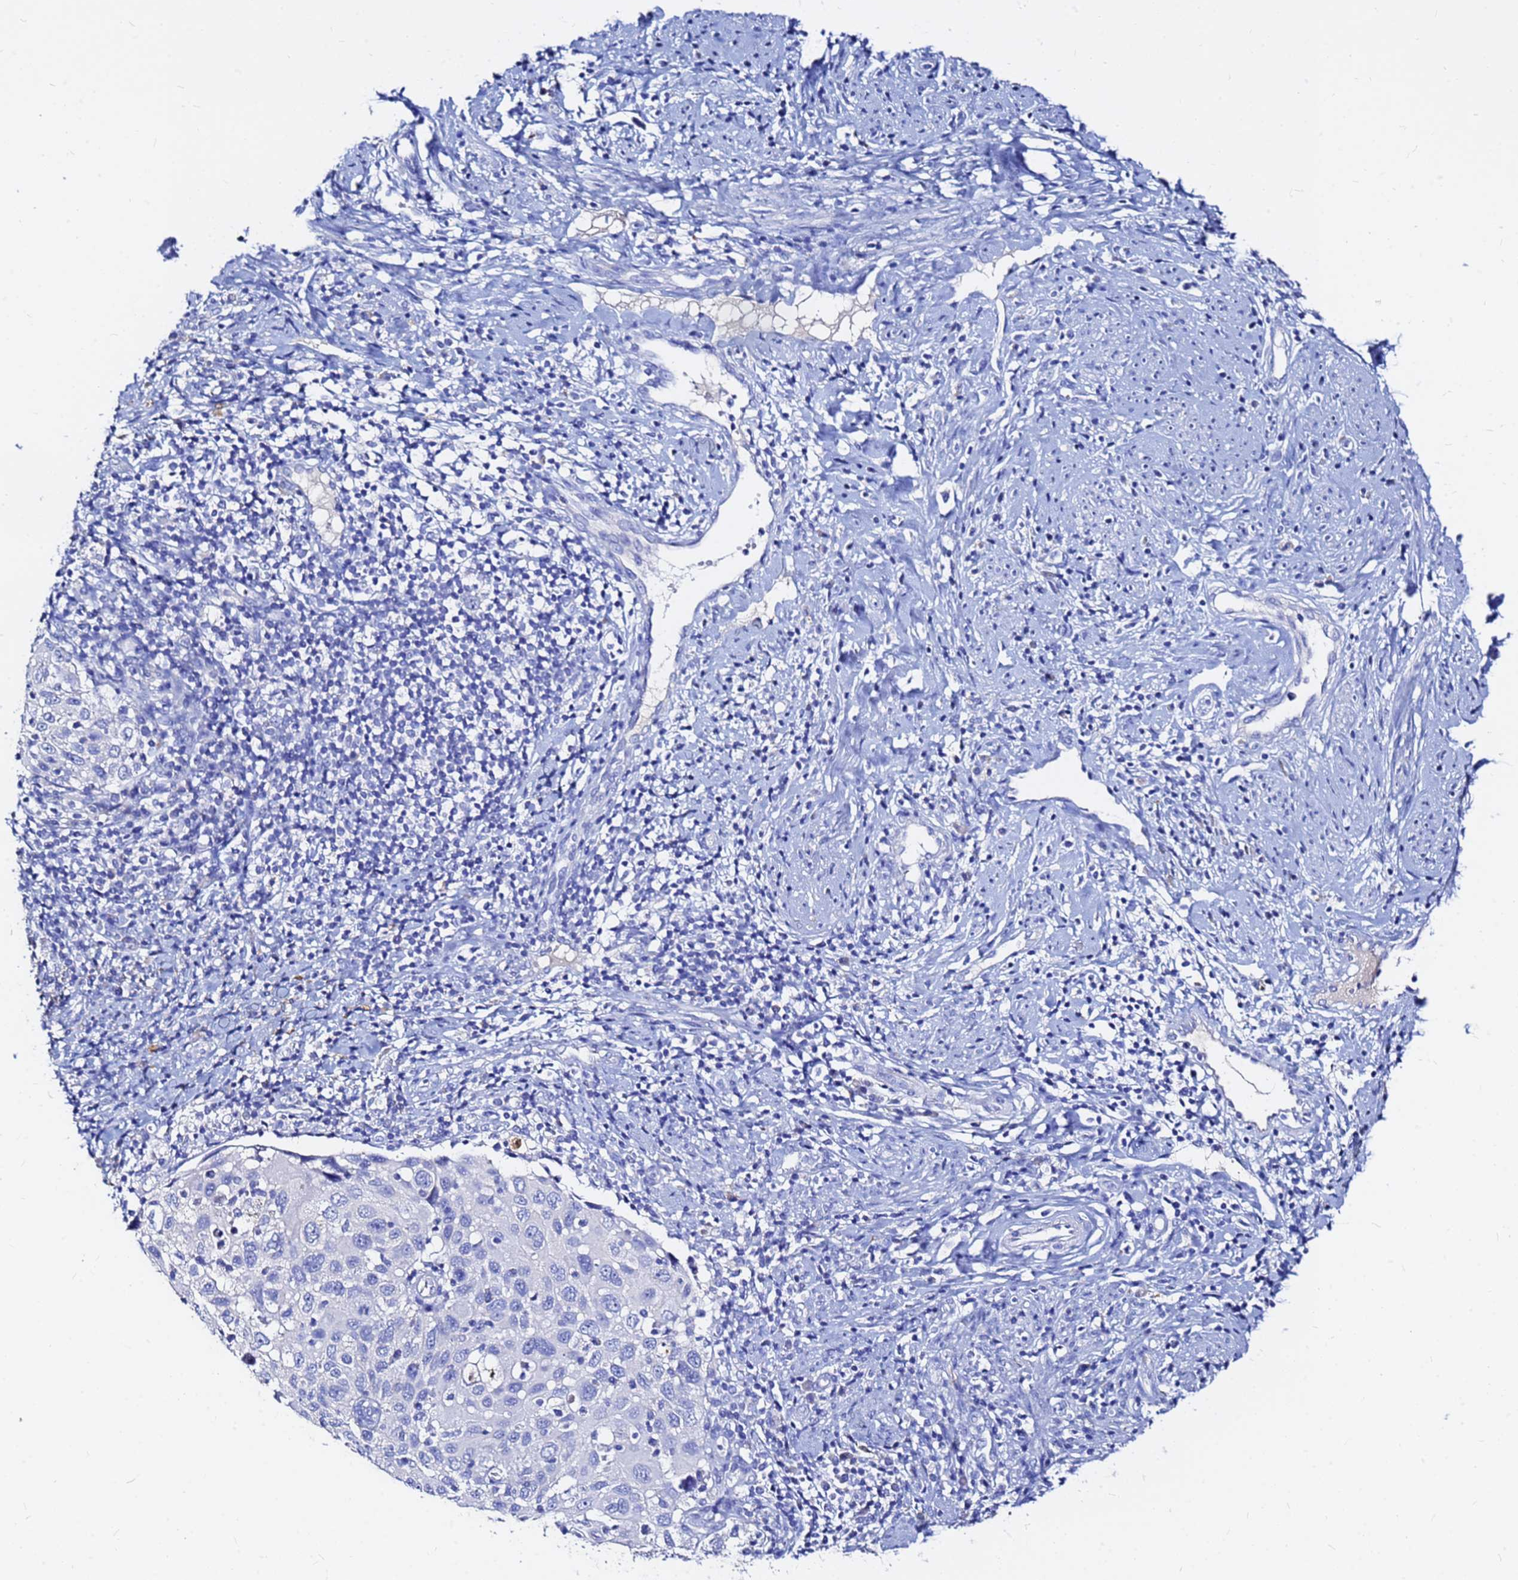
{"staining": {"intensity": "negative", "quantity": "none", "location": "none"}, "tissue": "cervical cancer", "cell_type": "Tumor cells", "image_type": "cancer", "snomed": [{"axis": "morphology", "description": "Squamous cell carcinoma, NOS"}, {"axis": "topography", "description": "Cervix"}], "caption": "This is an immunohistochemistry micrograph of human squamous cell carcinoma (cervical). There is no expression in tumor cells.", "gene": "FAM183A", "patient": {"sex": "female", "age": 70}}